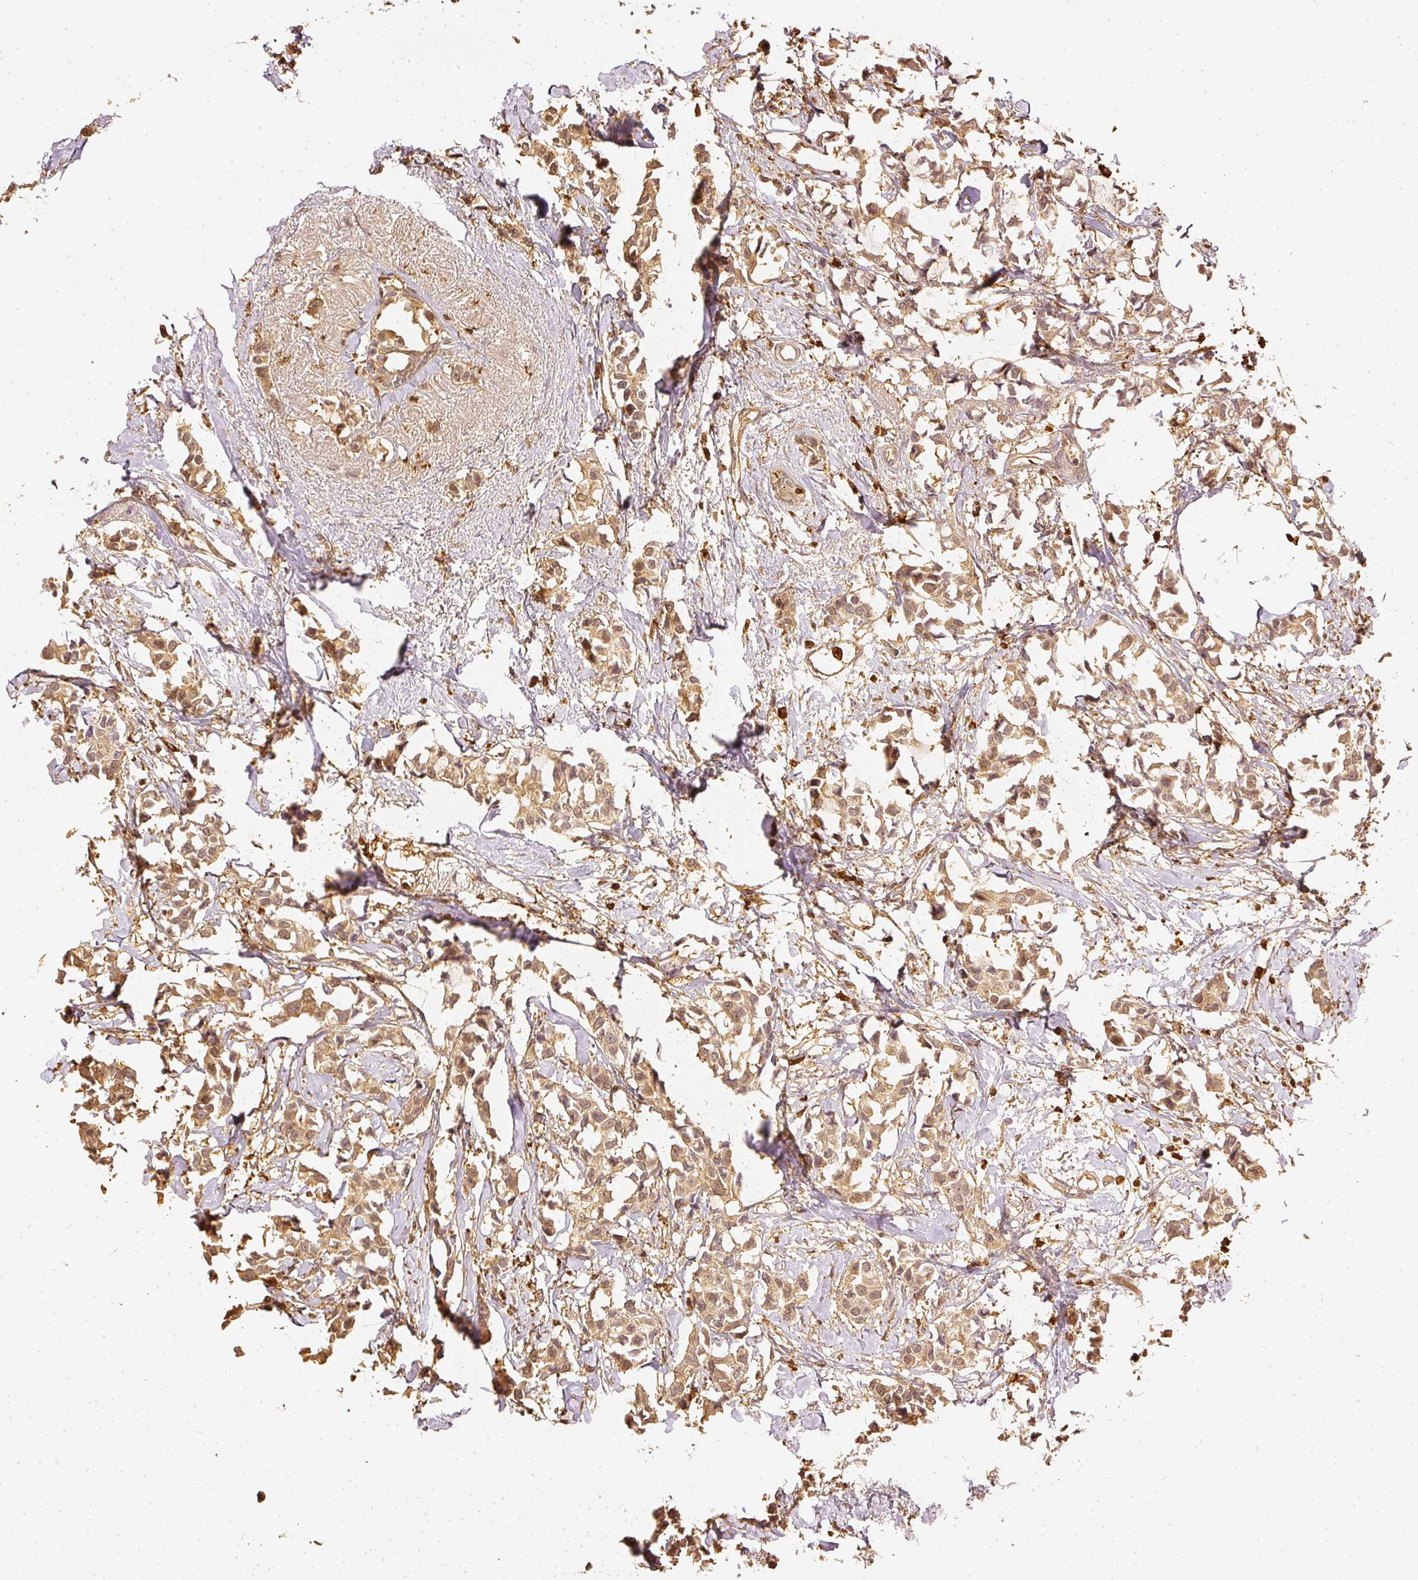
{"staining": {"intensity": "moderate", "quantity": ">75%", "location": "cytoplasmic/membranous,nuclear"}, "tissue": "breast cancer", "cell_type": "Tumor cells", "image_type": "cancer", "snomed": [{"axis": "morphology", "description": "Duct carcinoma"}, {"axis": "topography", "description": "Breast"}], "caption": "A photomicrograph of invasive ductal carcinoma (breast) stained for a protein demonstrates moderate cytoplasmic/membranous and nuclear brown staining in tumor cells.", "gene": "PFN1", "patient": {"sex": "female", "age": 73}}